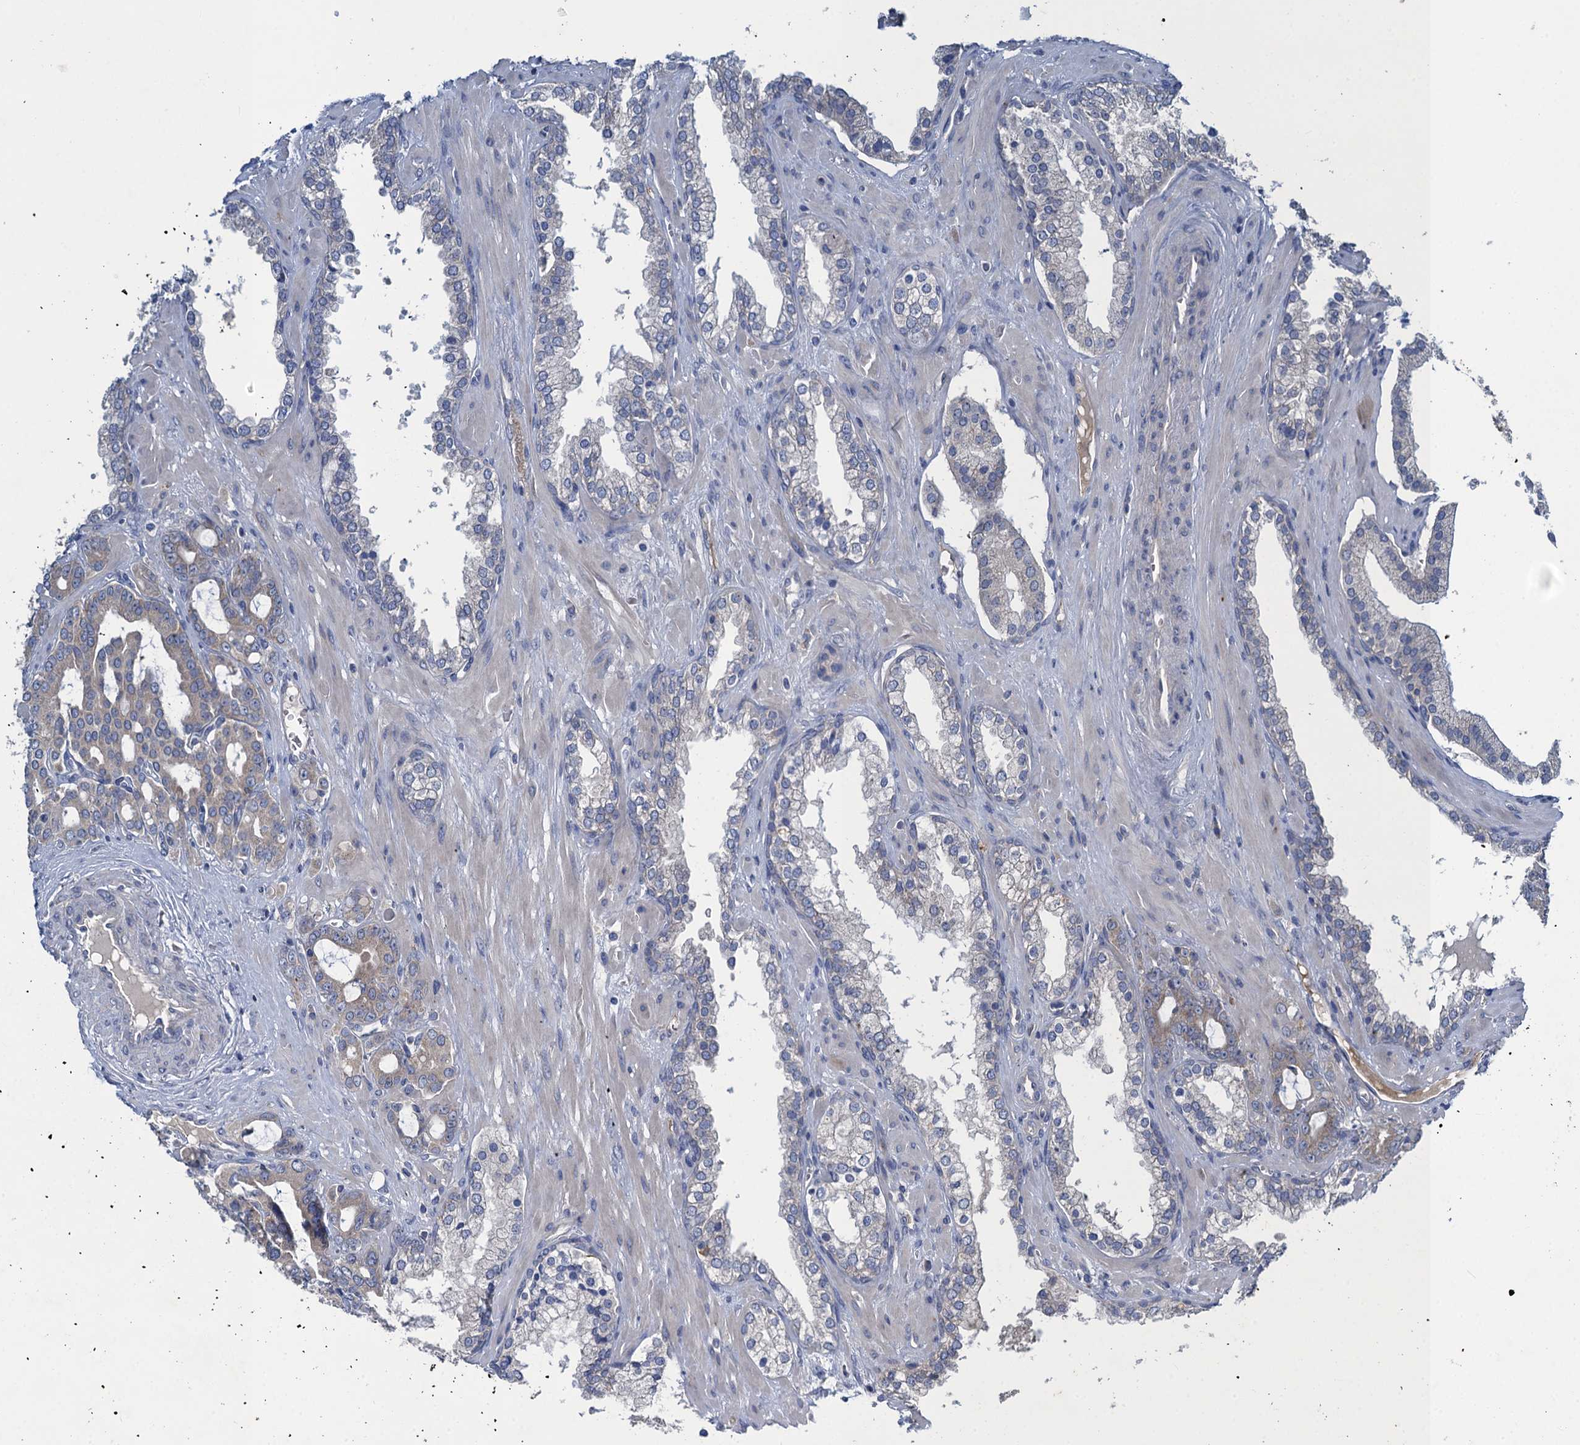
{"staining": {"intensity": "negative", "quantity": "none", "location": "none"}, "tissue": "prostate cancer", "cell_type": "Tumor cells", "image_type": "cancer", "snomed": [{"axis": "morphology", "description": "Adenocarcinoma, High grade"}, {"axis": "topography", "description": "Prostate"}], "caption": "Prostate high-grade adenocarcinoma was stained to show a protein in brown. There is no significant expression in tumor cells.", "gene": "SNAP29", "patient": {"sex": "male", "age": 72}}